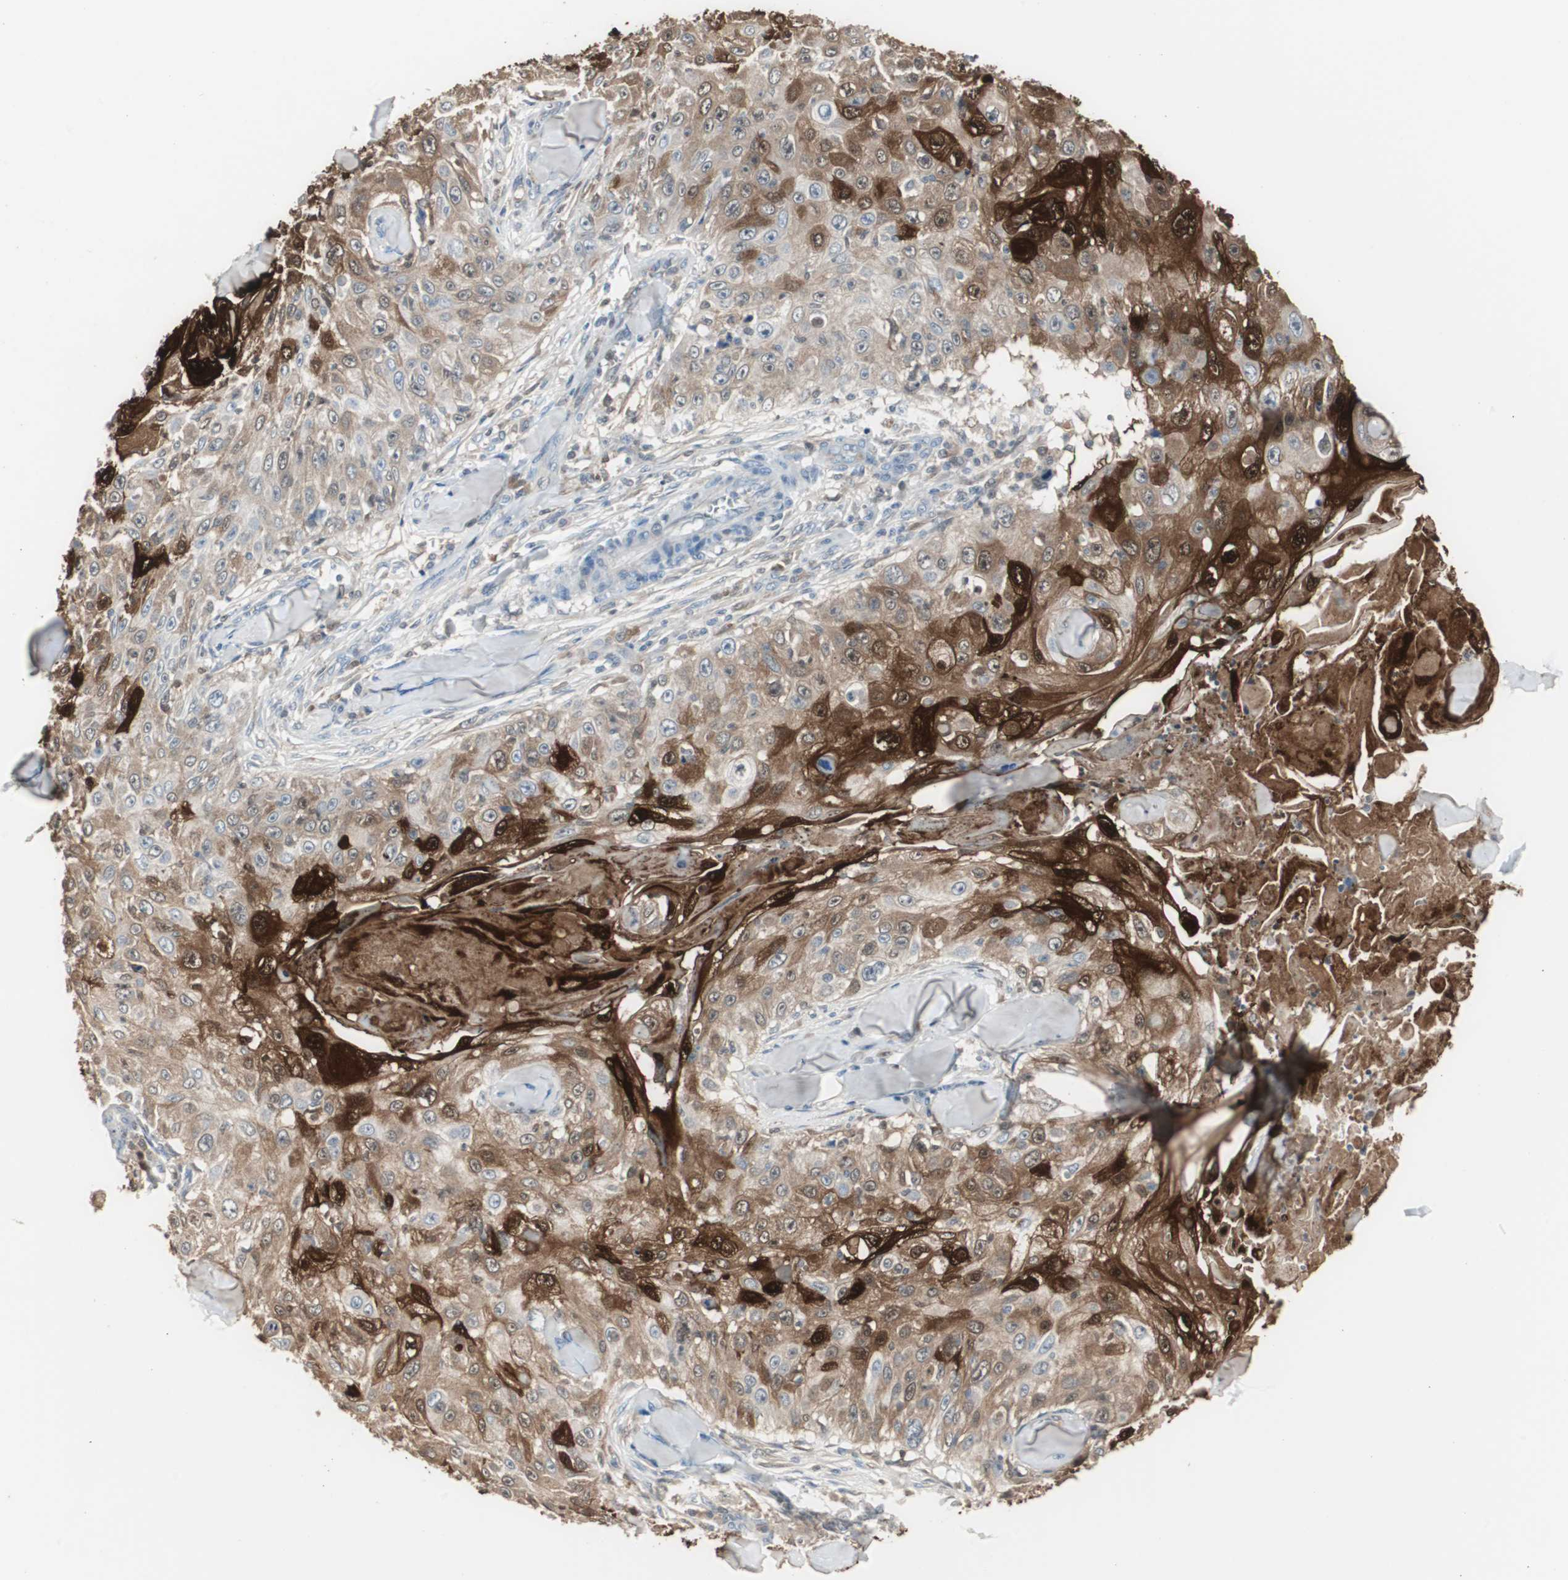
{"staining": {"intensity": "strong", "quantity": ">75%", "location": "cytoplasmic/membranous,nuclear"}, "tissue": "skin cancer", "cell_type": "Tumor cells", "image_type": "cancer", "snomed": [{"axis": "morphology", "description": "Squamous cell carcinoma, NOS"}, {"axis": "topography", "description": "Skin"}], "caption": "IHC (DAB) staining of squamous cell carcinoma (skin) reveals strong cytoplasmic/membranous and nuclear protein staining in about >75% of tumor cells. (IHC, brightfield microscopy, high magnification).", "gene": "S100A7", "patient": {"sex": "male", "age": 86}}